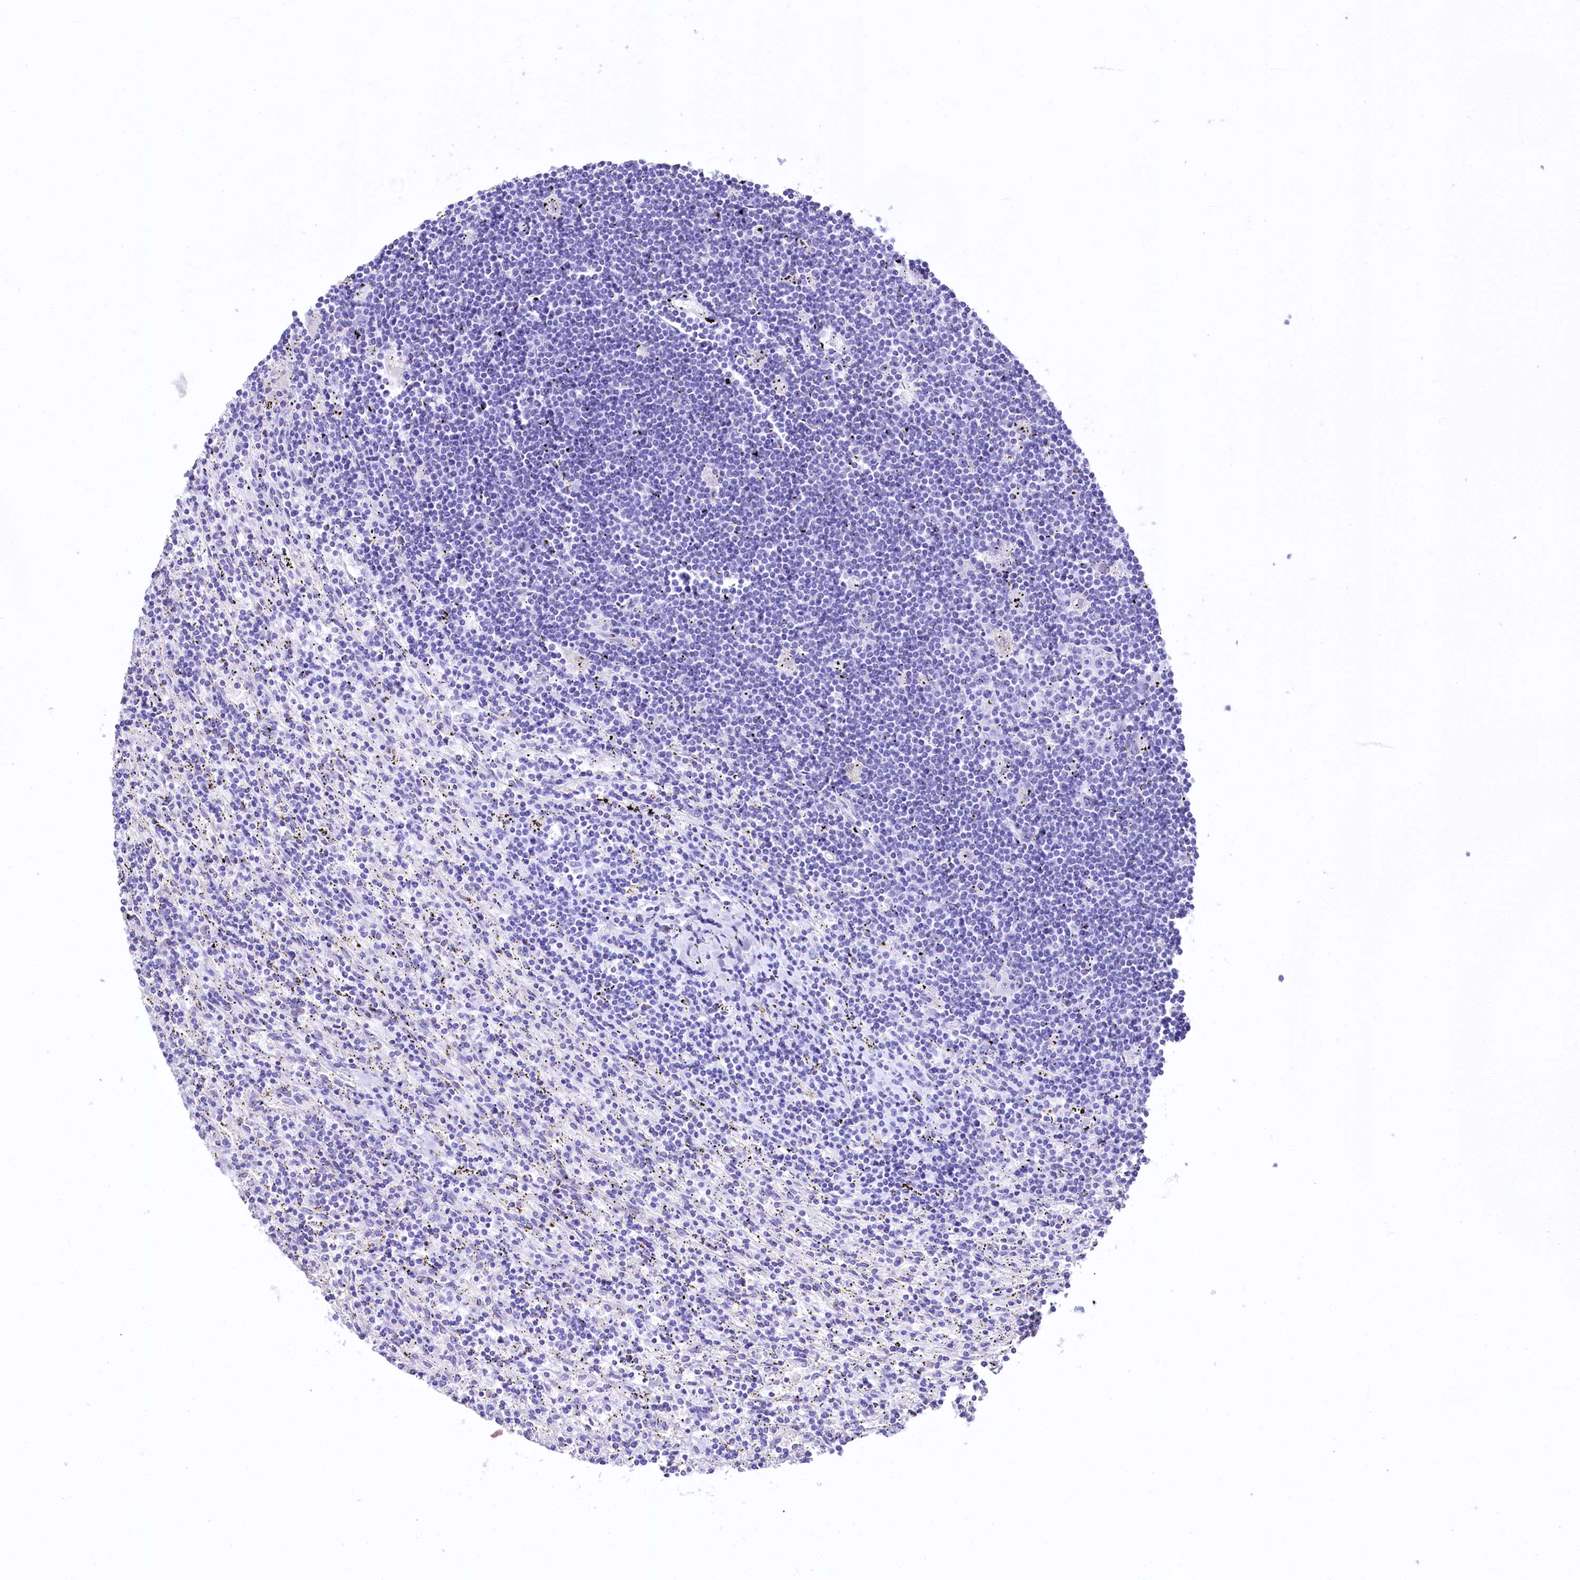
{"staining": {"intensity": "negative", "quantity": "none", "location": "none"}, "tissue": "lymphoma", "cell_type": "Tumor cells", "image_type": "cancer", "snomed": [{"axis": "morphology", "description": "Malignant lymphoma, non-Hodgkin's type, Low grade"}, {"axis": "topography", "description": "Spleen"}], "caption": "The IHC histopathology image has no significant staining in tumor cells of low-grade malignant lymphoma, non-Hodgkin's type tissue.", "gene": "A2ML1", "patient": {"sex": "male", "age": 76}}